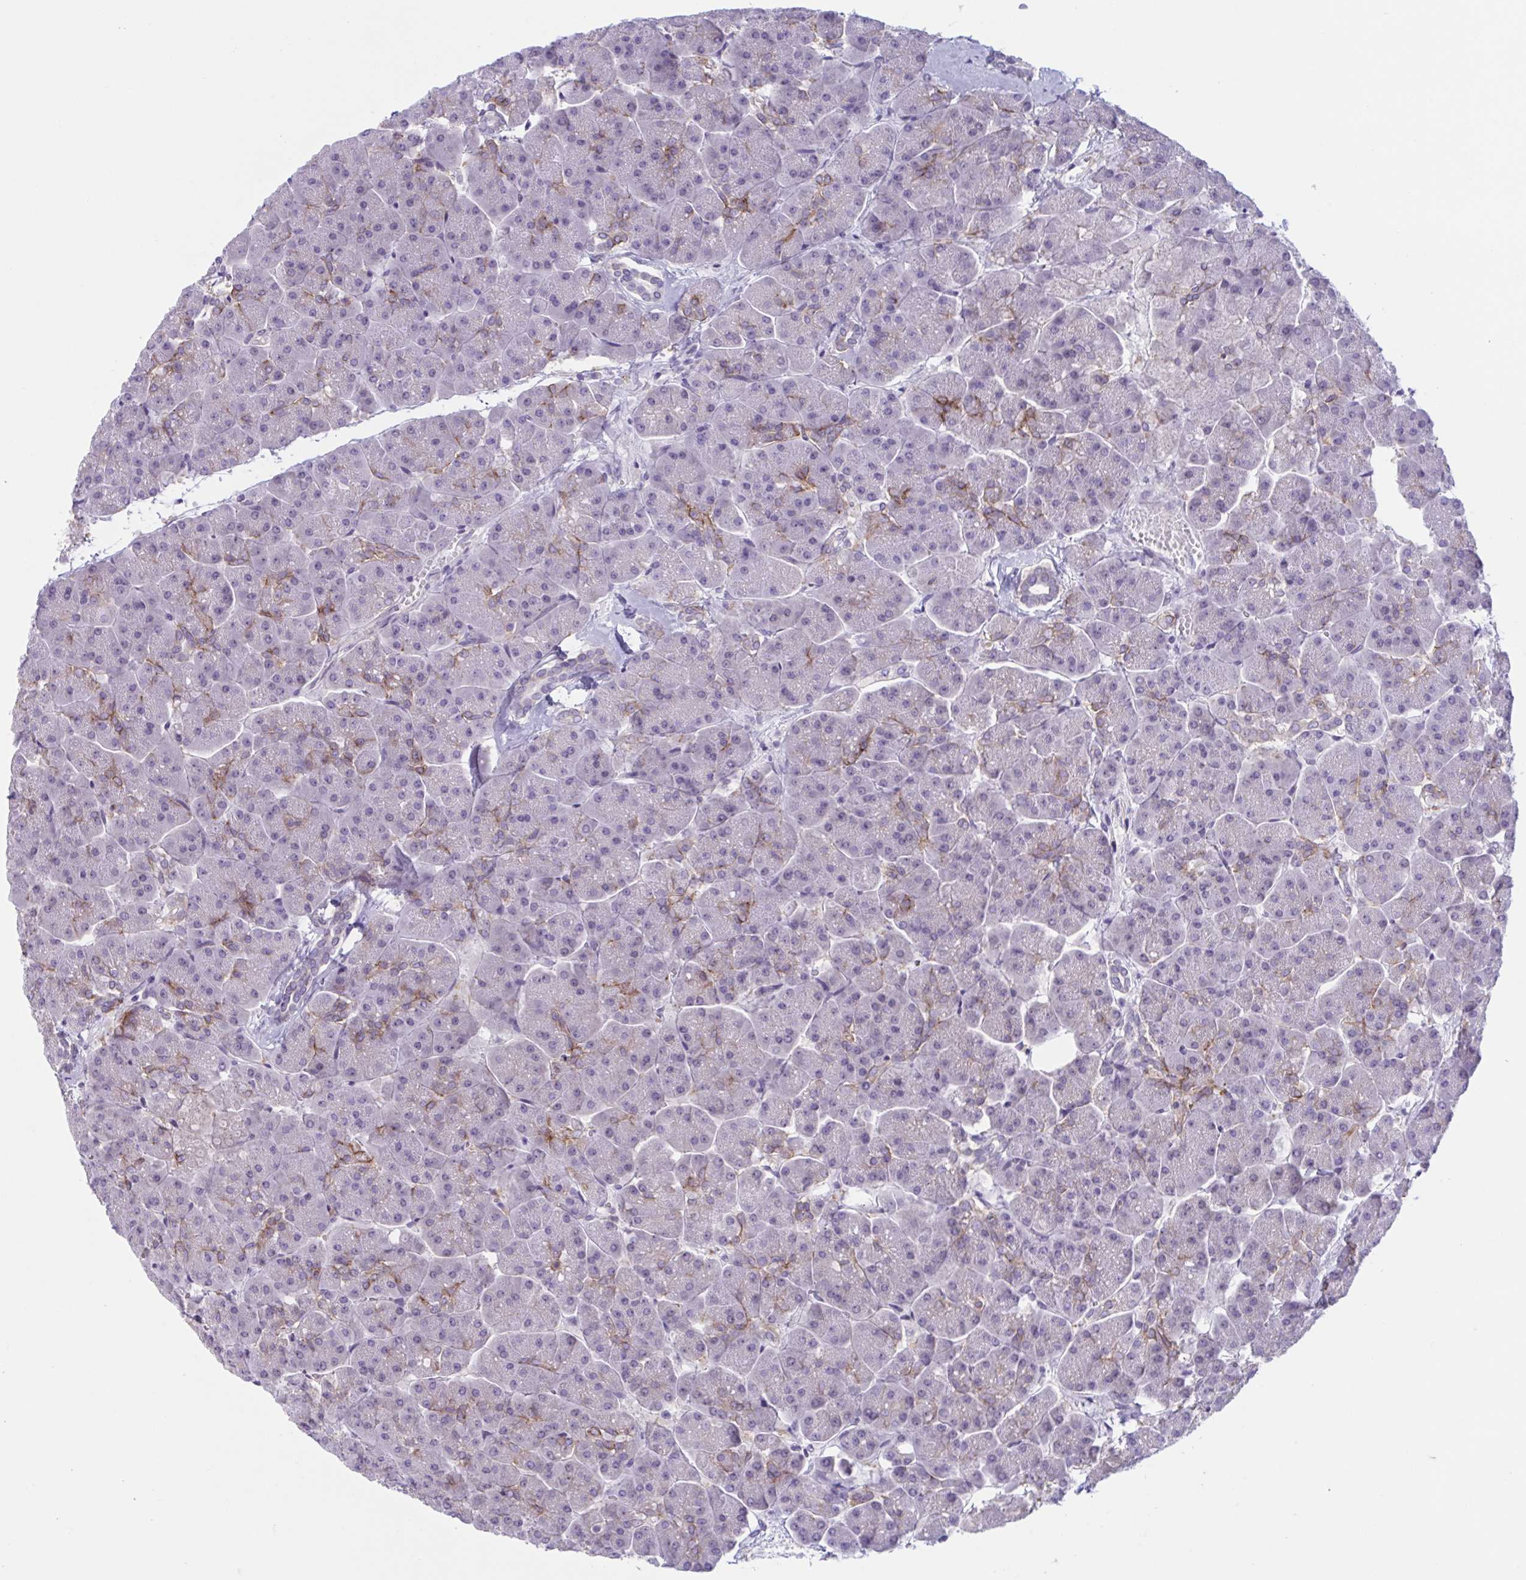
{"staining": {"intensity": "moderate", "quantity": "<25%", "location": "cytoplasmic/membranous"}, "tissue": "pancreas", "cell_type": "Exocrine glandular cells", "image_type": "normal", "snomed": [{"axis": "morphology", "description": "Normal tissue, NOS"}, {"axis": "topography", "description": "Pancreas"}, {"axis": "topography", "description": "Peripheral nerve tissue"}], "caption": "A photomicrograph of pancreas stained for a protein demonstrates moderate cytoplasmic/membranous brown staining in exocrine glandular cells. Using DAB (brown) and hematoxylin (blue) stains, captured at high magnification using brightfield microscopy.", "gene": "WNT9B", "patient": {"sex": "male", "age": 54}}